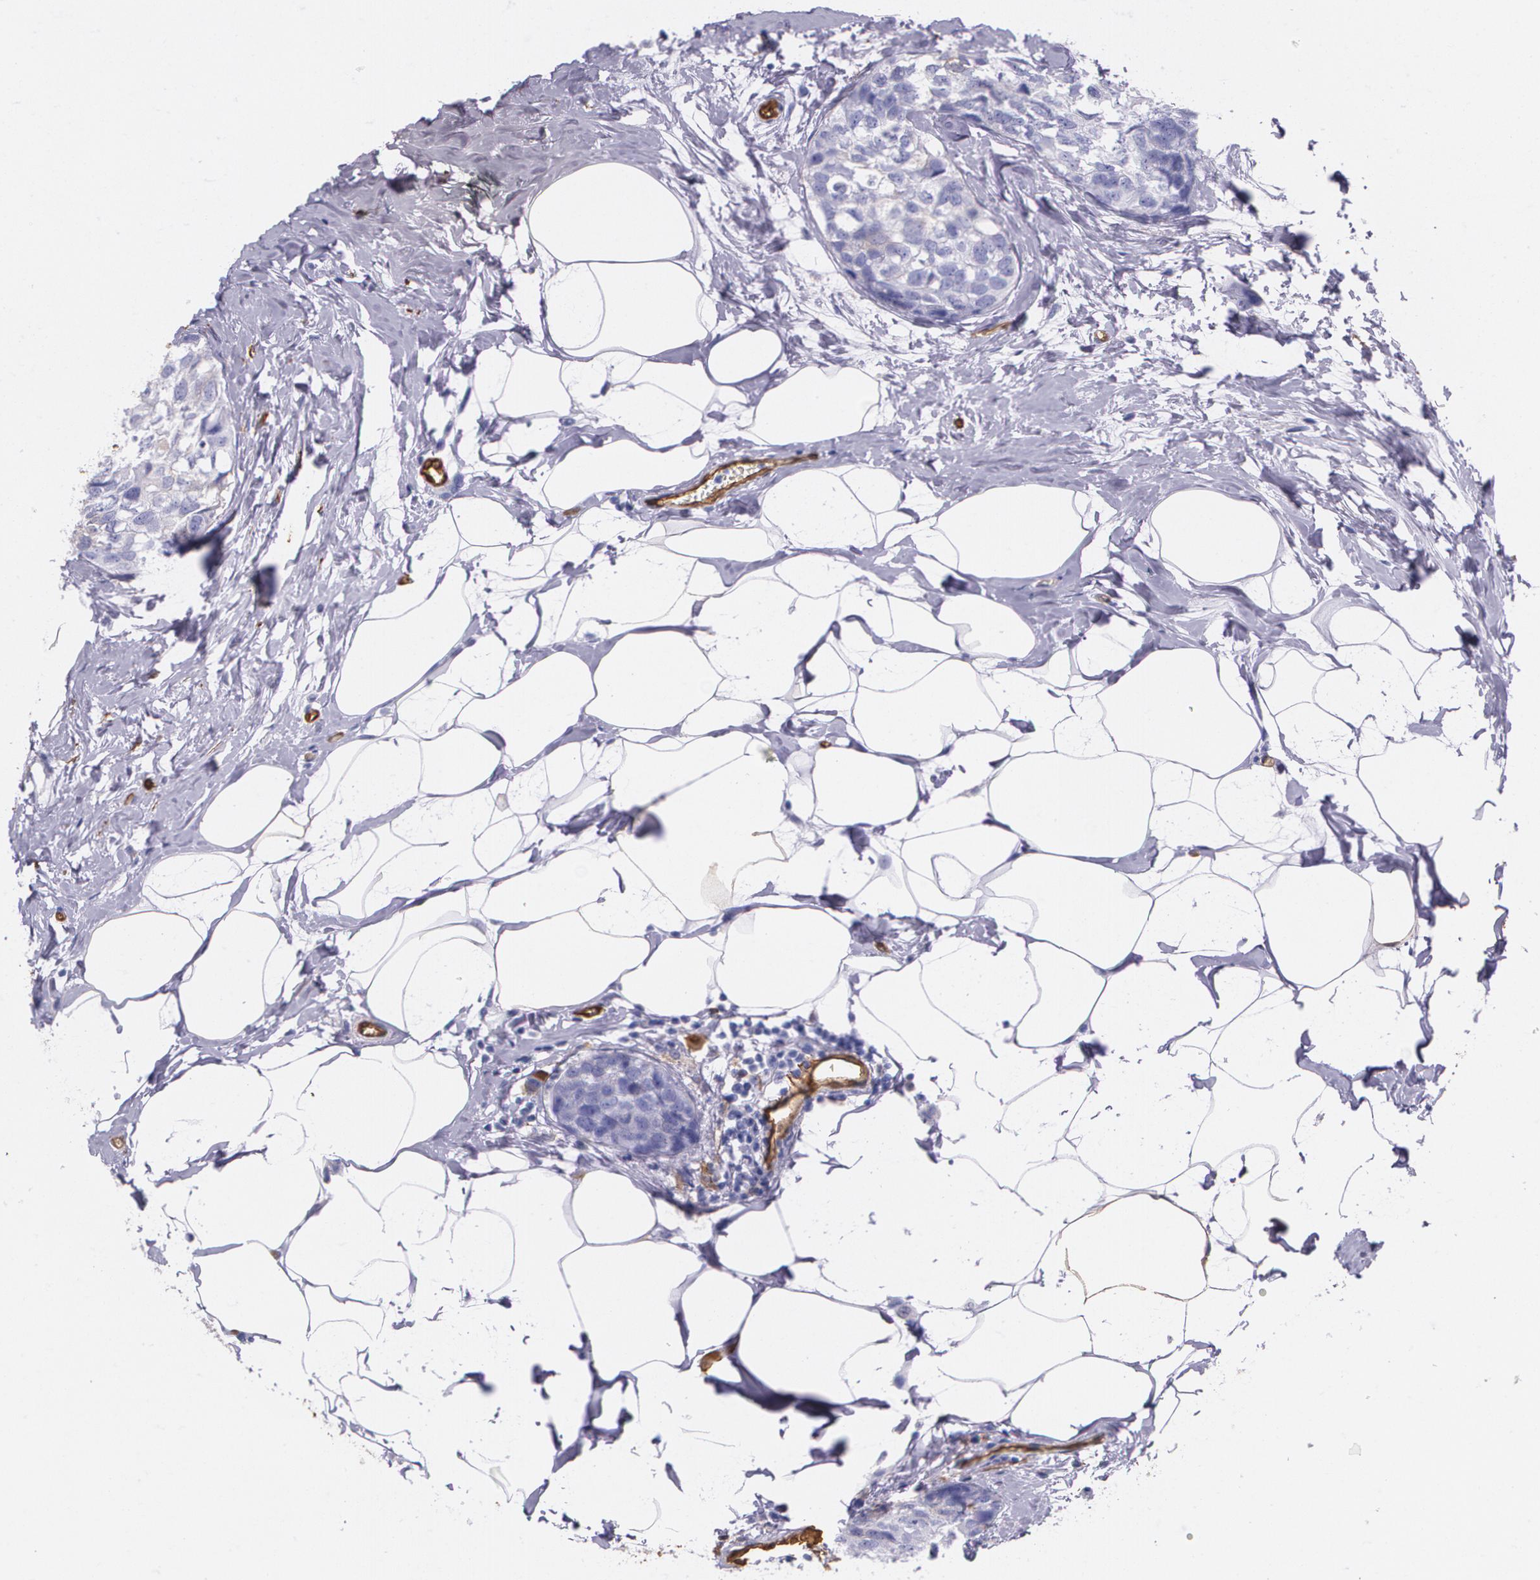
{"staining": {"intensity": "negative", "quantity": "none", "location": "none"}, "tissue": "breast cancer", "cell_type": "Tumor cells", "image_type": "cancer", "snomed": [{"axis": "morphology", "description": "Normal tissue, NOS"}, {"axis": "morphology", "description": "Duct carcinoma"}, {"axis": "topography", "description": "Breast"}], "caption": "Immunohistochemical staining of invasive ductal carcinoma (breast) displays no significant positivity in tumor cells.", "gene": "MMP2", "patient": {"sex": "female", "age": 50}}